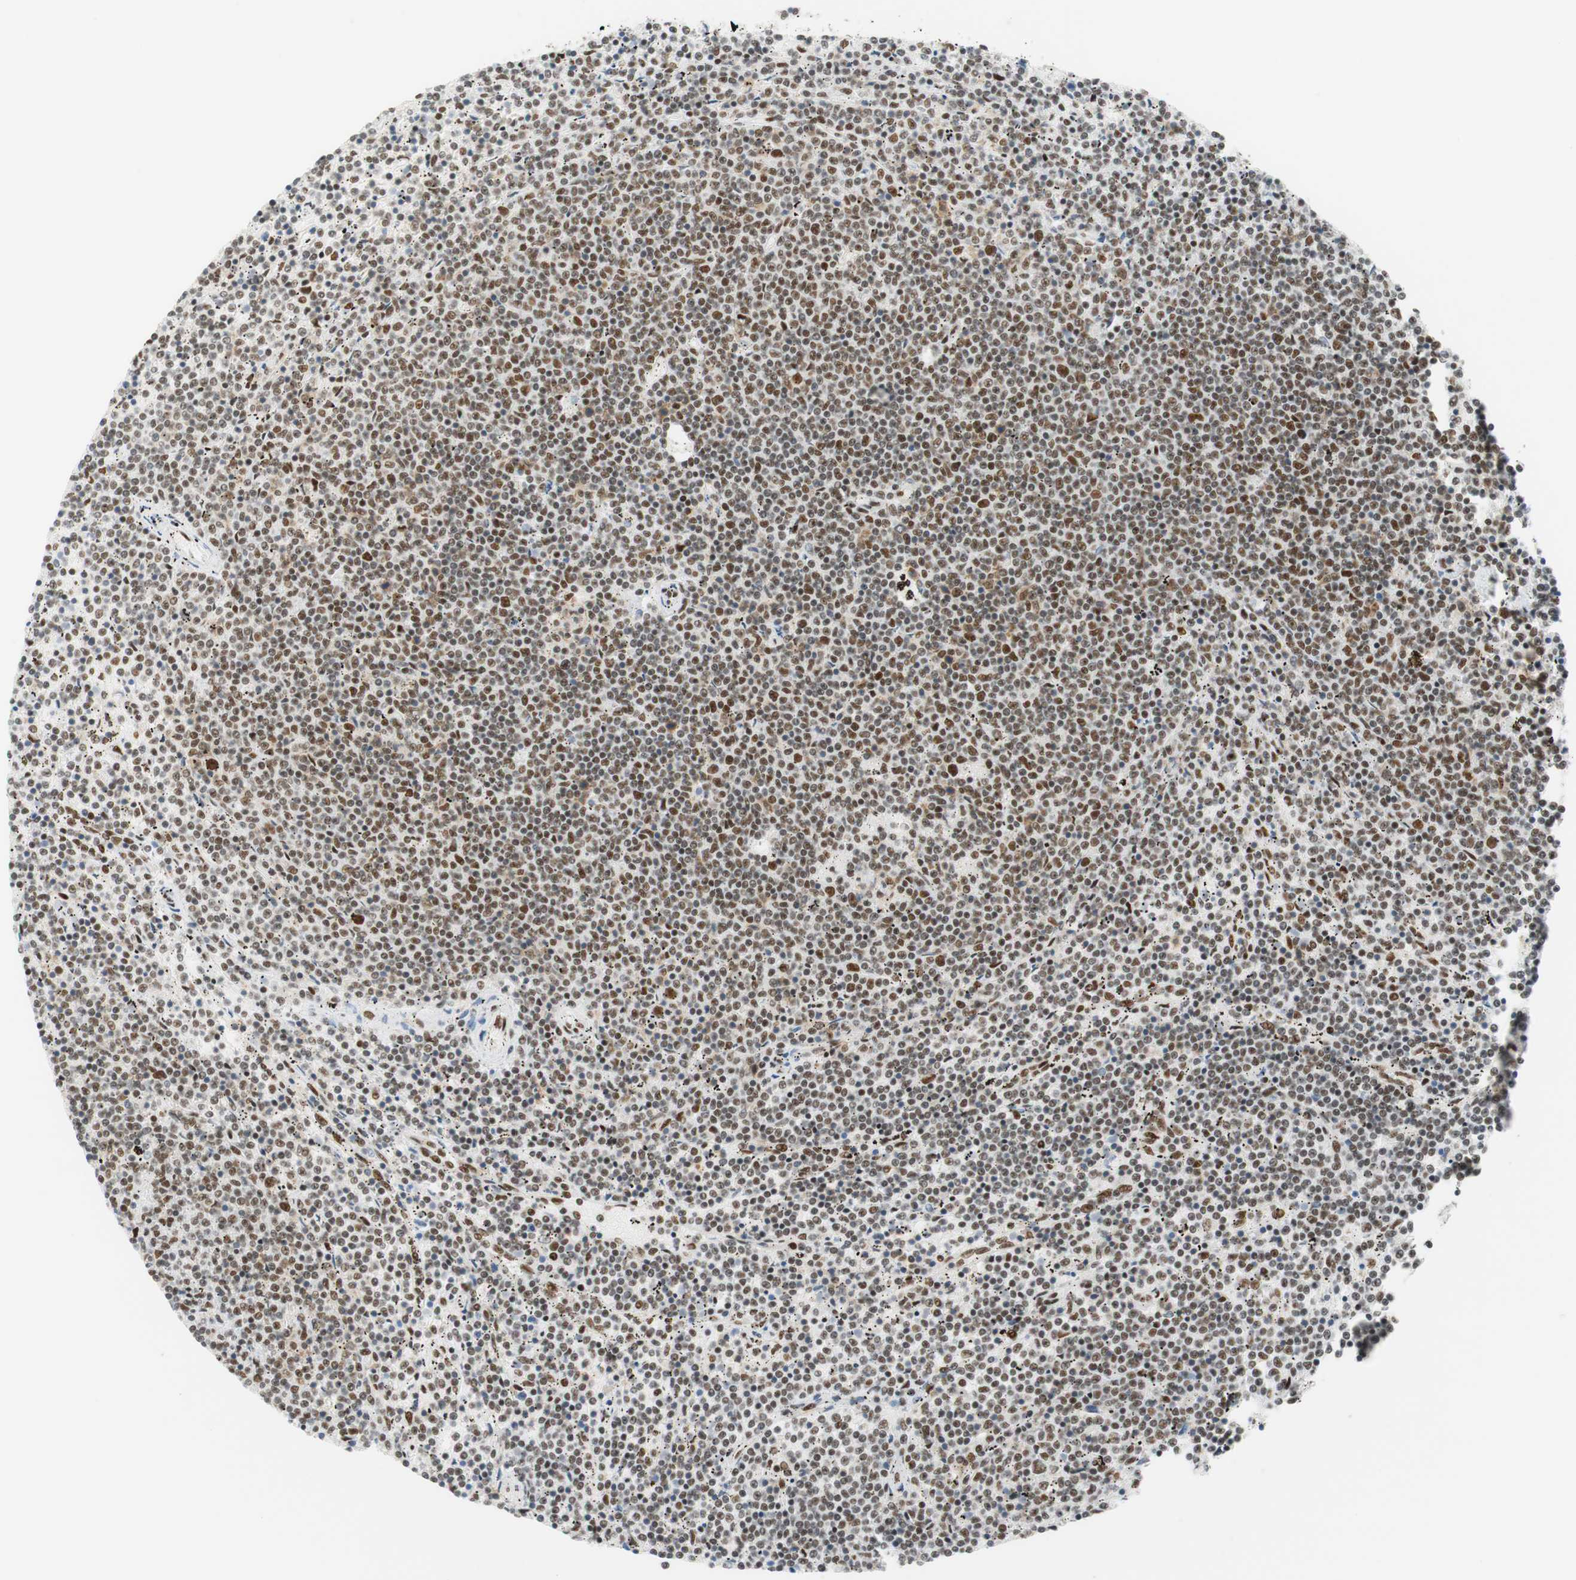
{"staining": {"intensity": "strong", "quantity": "25%-75%", "location": "nuclear"}, "tissue": "lymphoma", "cell_type": "Tumor cells", "image_type": "cancer", "snomed": [{"axis": "morphology", "description": "Malignant lymphoma, non-Hodgkin's type, Low grade"}, {"axis": "topography", "description": "Spleen"}], "caption": "Strong nuclear protein staining is appreciated in about 25%-75% of tumor cells in malignant lymphoma, non-Hodgkin's type (low-grade). (IHC, brightfield microscopy, high magnification).", "gene": "RNF20", "patient": {"sex": "female", "age": 50}}